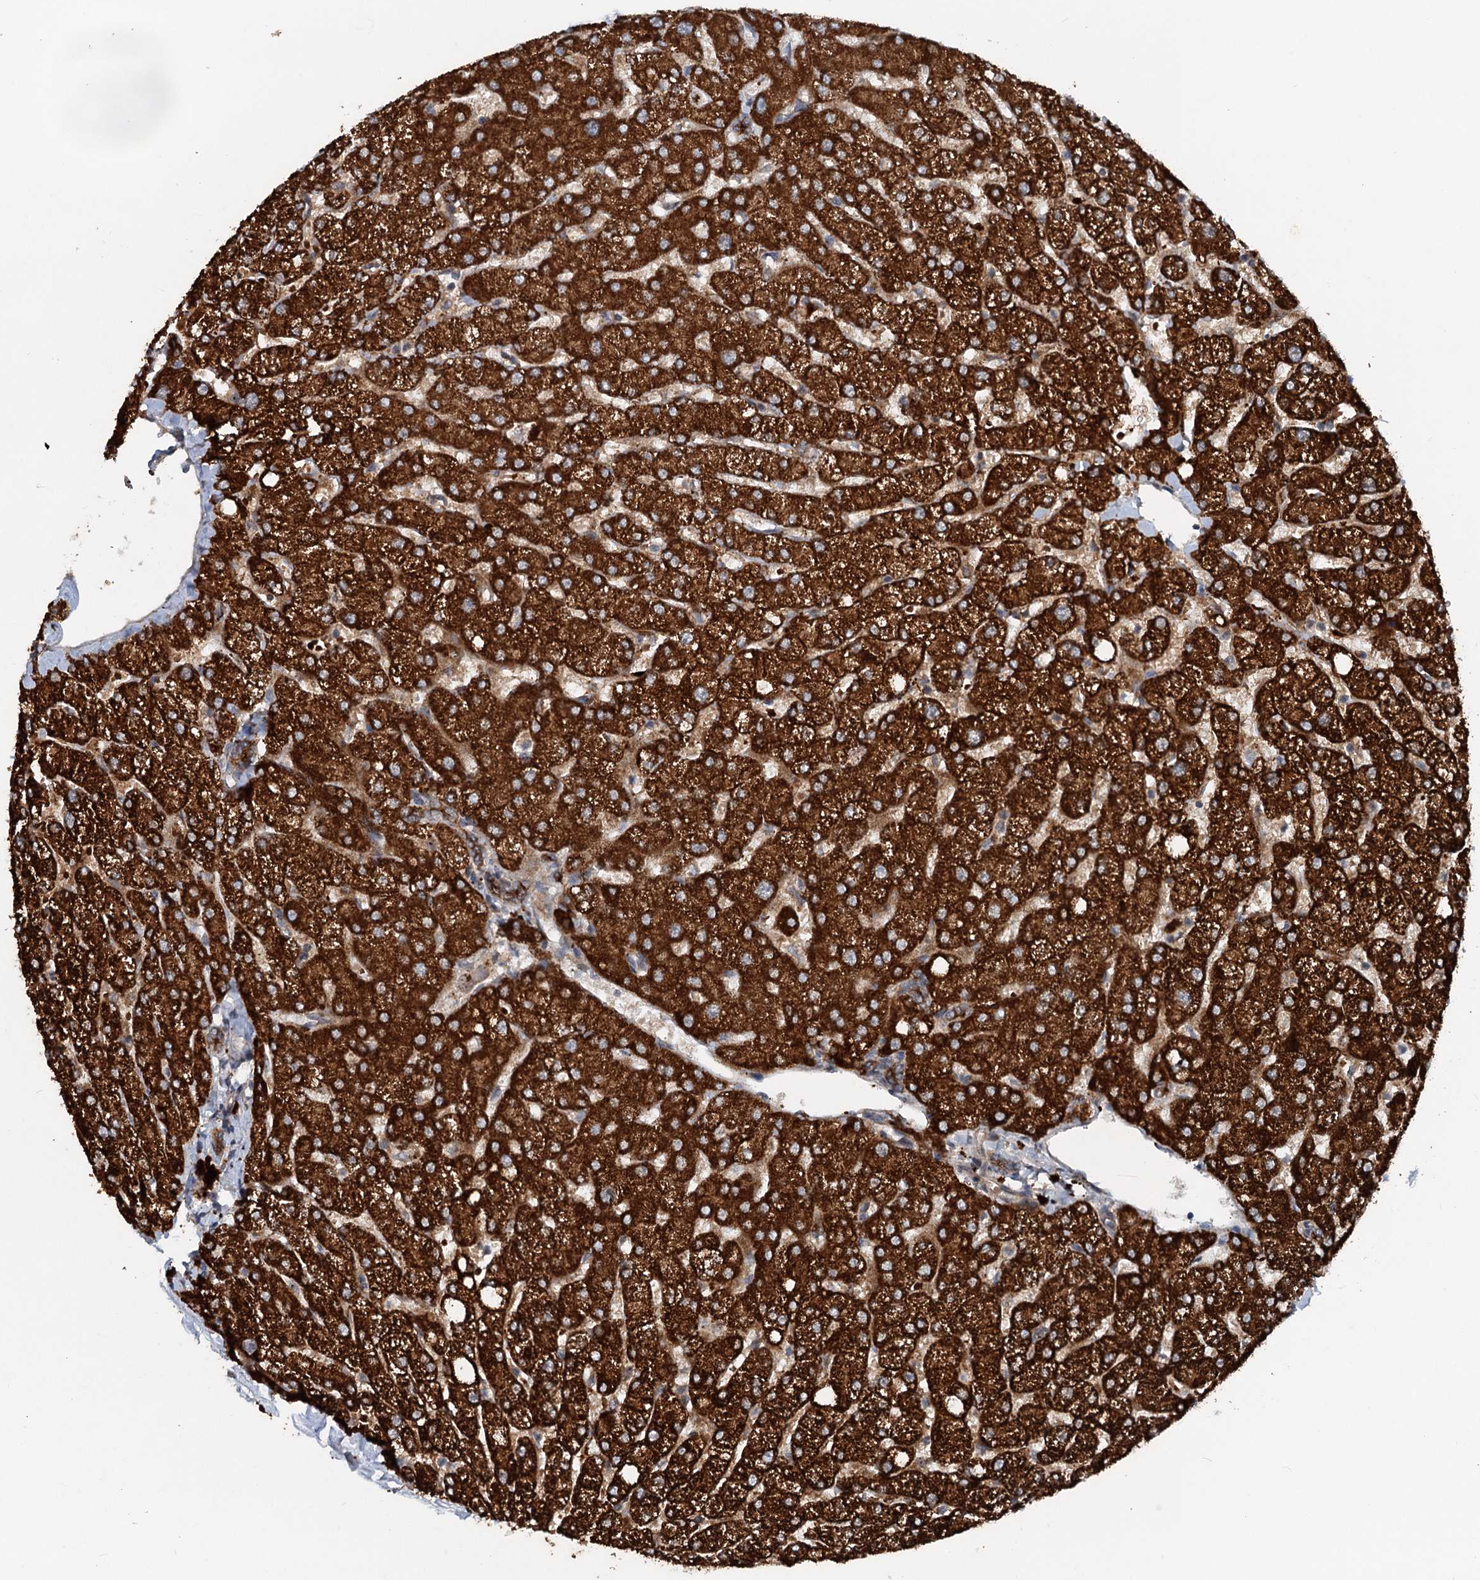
{"staining": {"intensity": "moderate", "quantity": ">75%", "location": "cytoplasmic/membranous"}, "tissue": "liver", "cell_type": "Cholangiocytes", "image_type": "normal", "snomed": [{"axis": "morphology", "description": "Normal tissue, NOS"}, {"axis": "topography", "description": "Liver"}], "caption": "This histopathology image demonstrates IHC staining of unremarkable human liver, with medium moderate cytoplasmic/membranous staining in approximately >75% of cholangiocytes.", "gene": "N4BP2L2", "patient": {"sex": "female", "age": 54}}